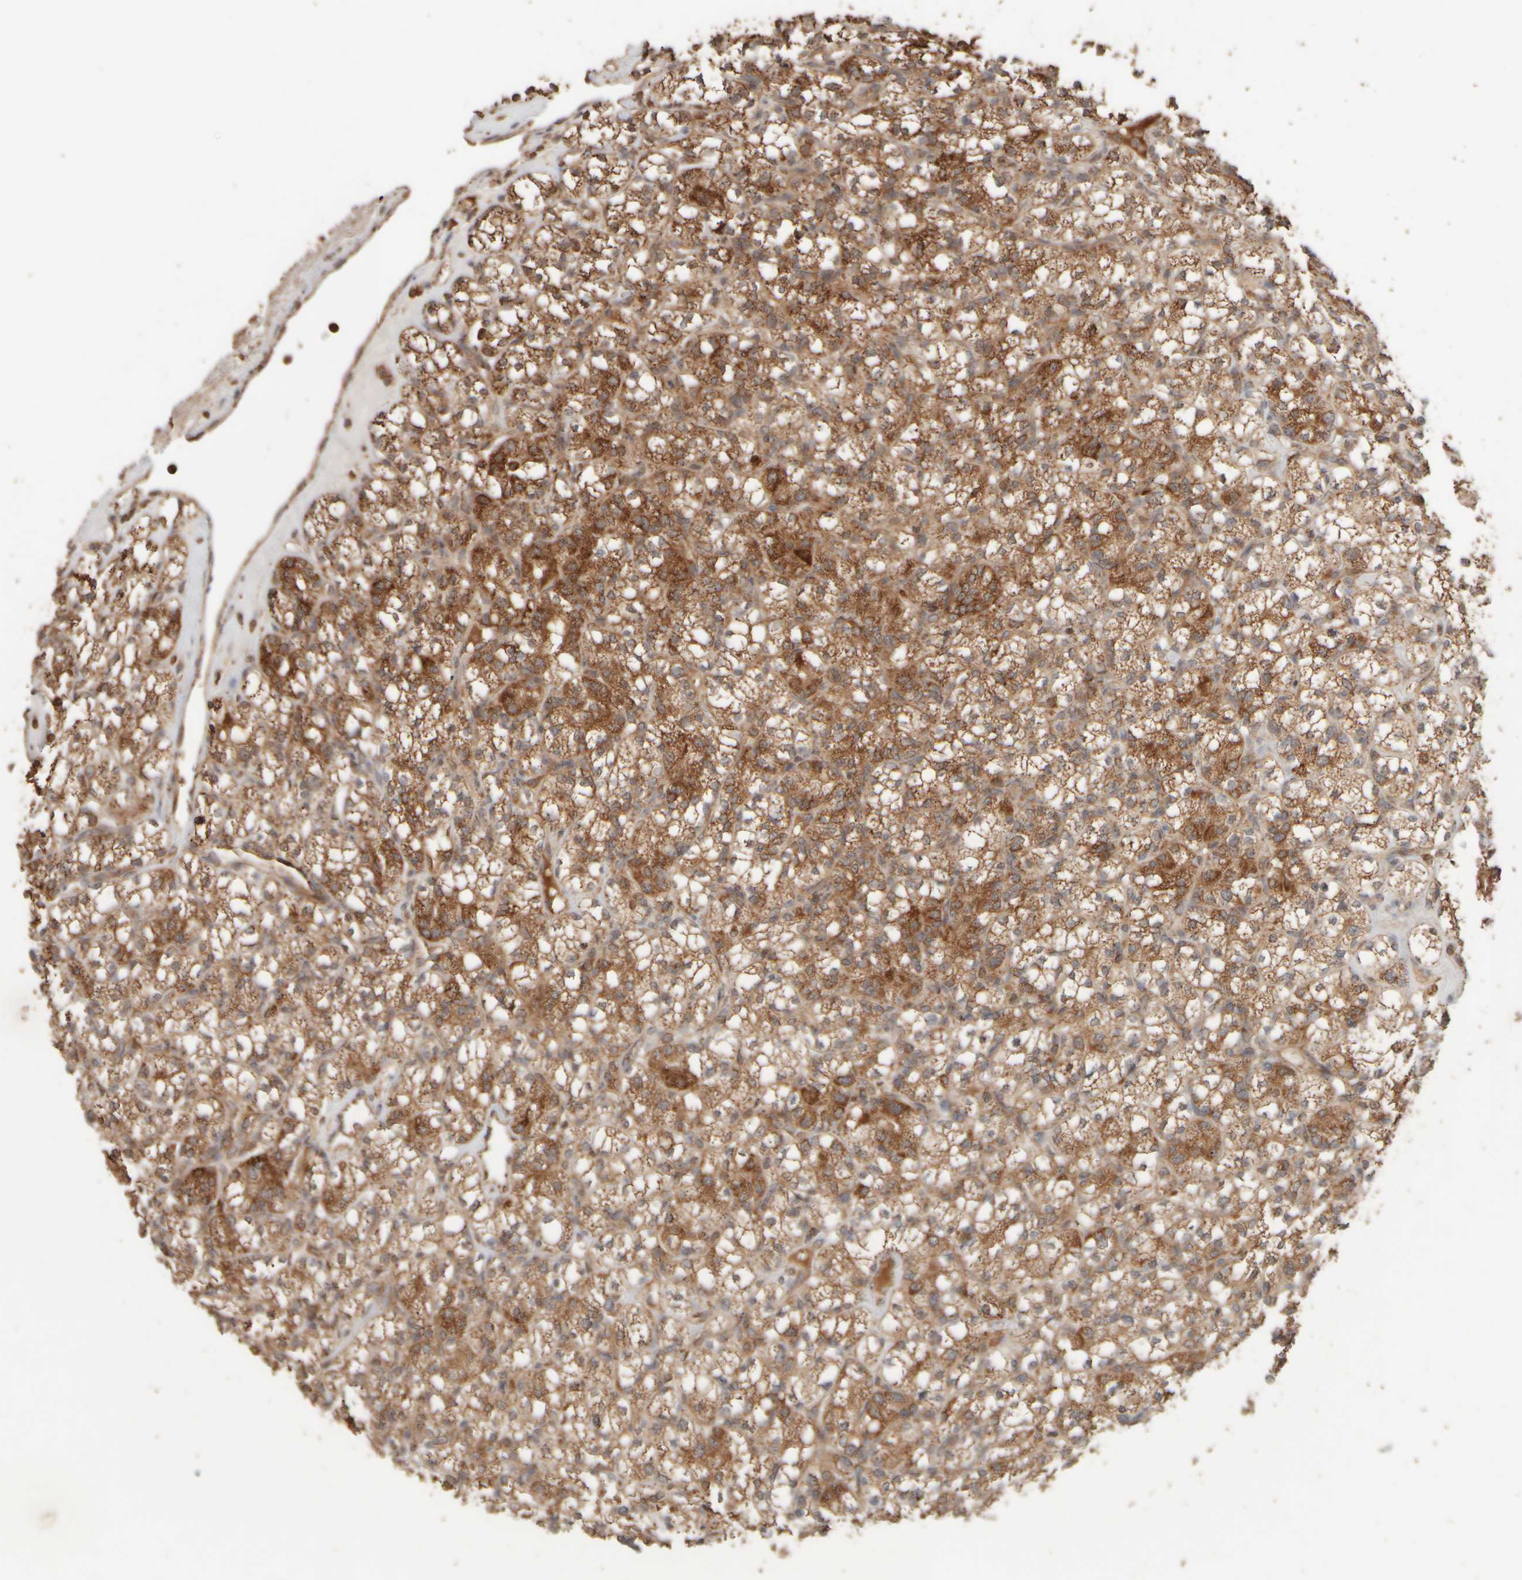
{"staining": {"intensity": "strong", "quantity": ">75%", "location": "cytoplasmic/membranous"}, "tissue": "renal cancer", "cell_type": "Tumor cells", "image_type": "cancer", "snomed": [{"axis": "morphology", "description": "Adenocarcinoma, NOS"}, {"axis": "topography", "description": "Kidney"}], "caption": "Tumor cells reveal high levels of strong cytoplasmic/membranous staining in about >75% of cells in human renal cancer (adenocarcinoma).", "gene": "EIF2B3", "patient": {"sex": "male", "age": 77}}